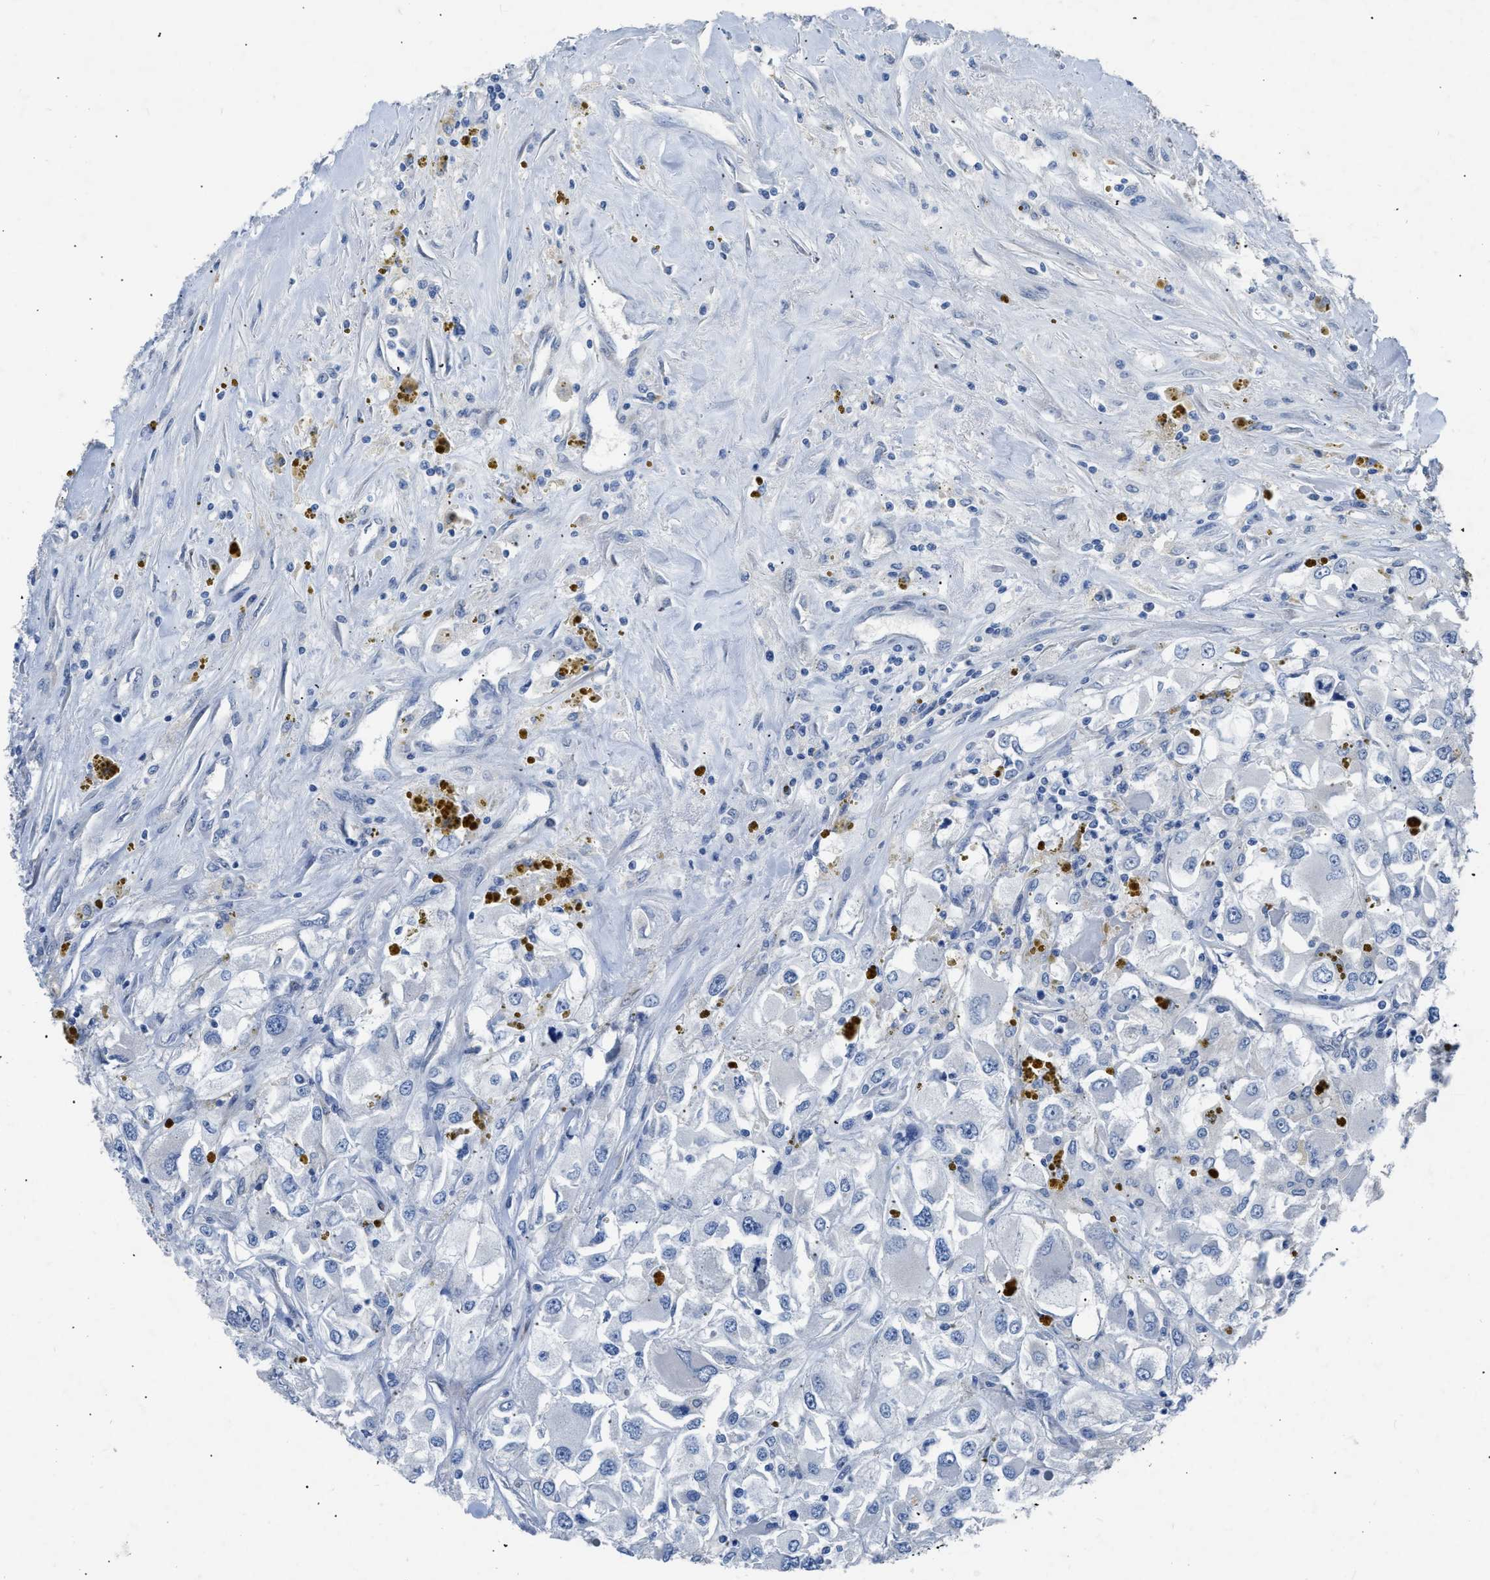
{"staining": {"intensity": "negative", "quantity": "none", "location": "none"}, "tissue": "renal cancer", "cell_type": "Tumor cells", "image_type": "cancer", "snomed": [{"axis": "morphology", "description": "Adenocarcinoma, NOS"}, {"axis": "topography", "description": "Kidney"}], "caption": "High power microscopy image of an IHC image of renal cancer (adenocarcinoma), revealing no significant expression in tumor cells.", "gene": "RBP1", "patient": {"sex": "female", "age": 52}}